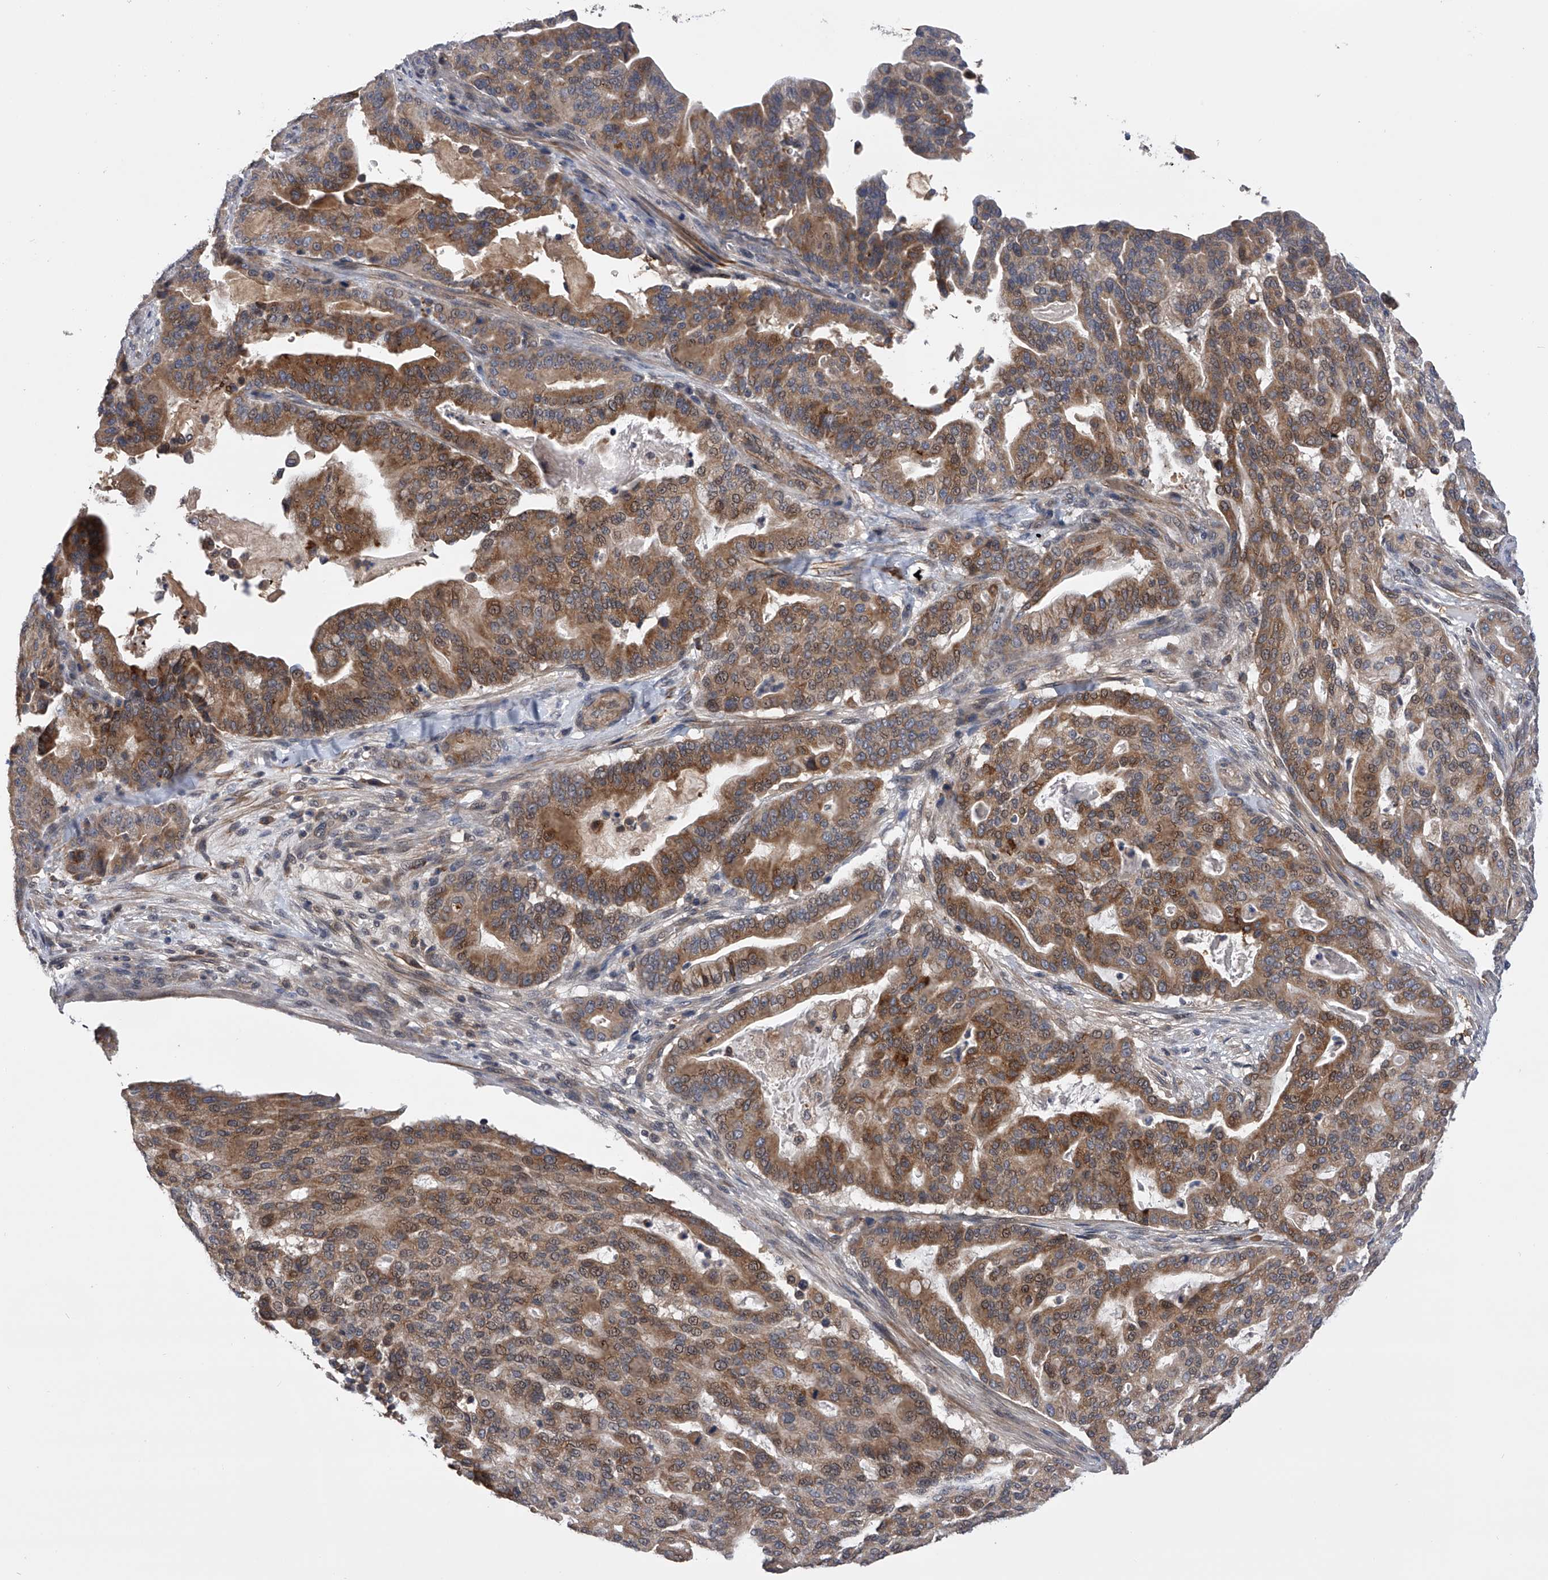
{"staining": {"intensity": "moderate", "quantity": ">75%", "location": "cytoplasmic/membranous"}, "tissue": "pancreatic cancer", "cell_type": "Tumor cells", "image_type": "cancer", "snomed": [{"axis": "morphology", "description": "Adenocarcinoma, NOS"}, {"axis": "topography", "description": "Pancreas"}], "caption": "Immunohistochemical staining of human adenocarcinoma (pancreatic) reveals medium levels of moderate cytoplasmic/membranous protein positivity in about >75% of tumor cells. Using DAB (3,3'-diaminobenzidine) (brown) and hematoxylin (blue) stains, captured at high magnification using brightfield microscopy.", "gene": "SPOCK1", "patient": {"sex": "male", "age": 63}}